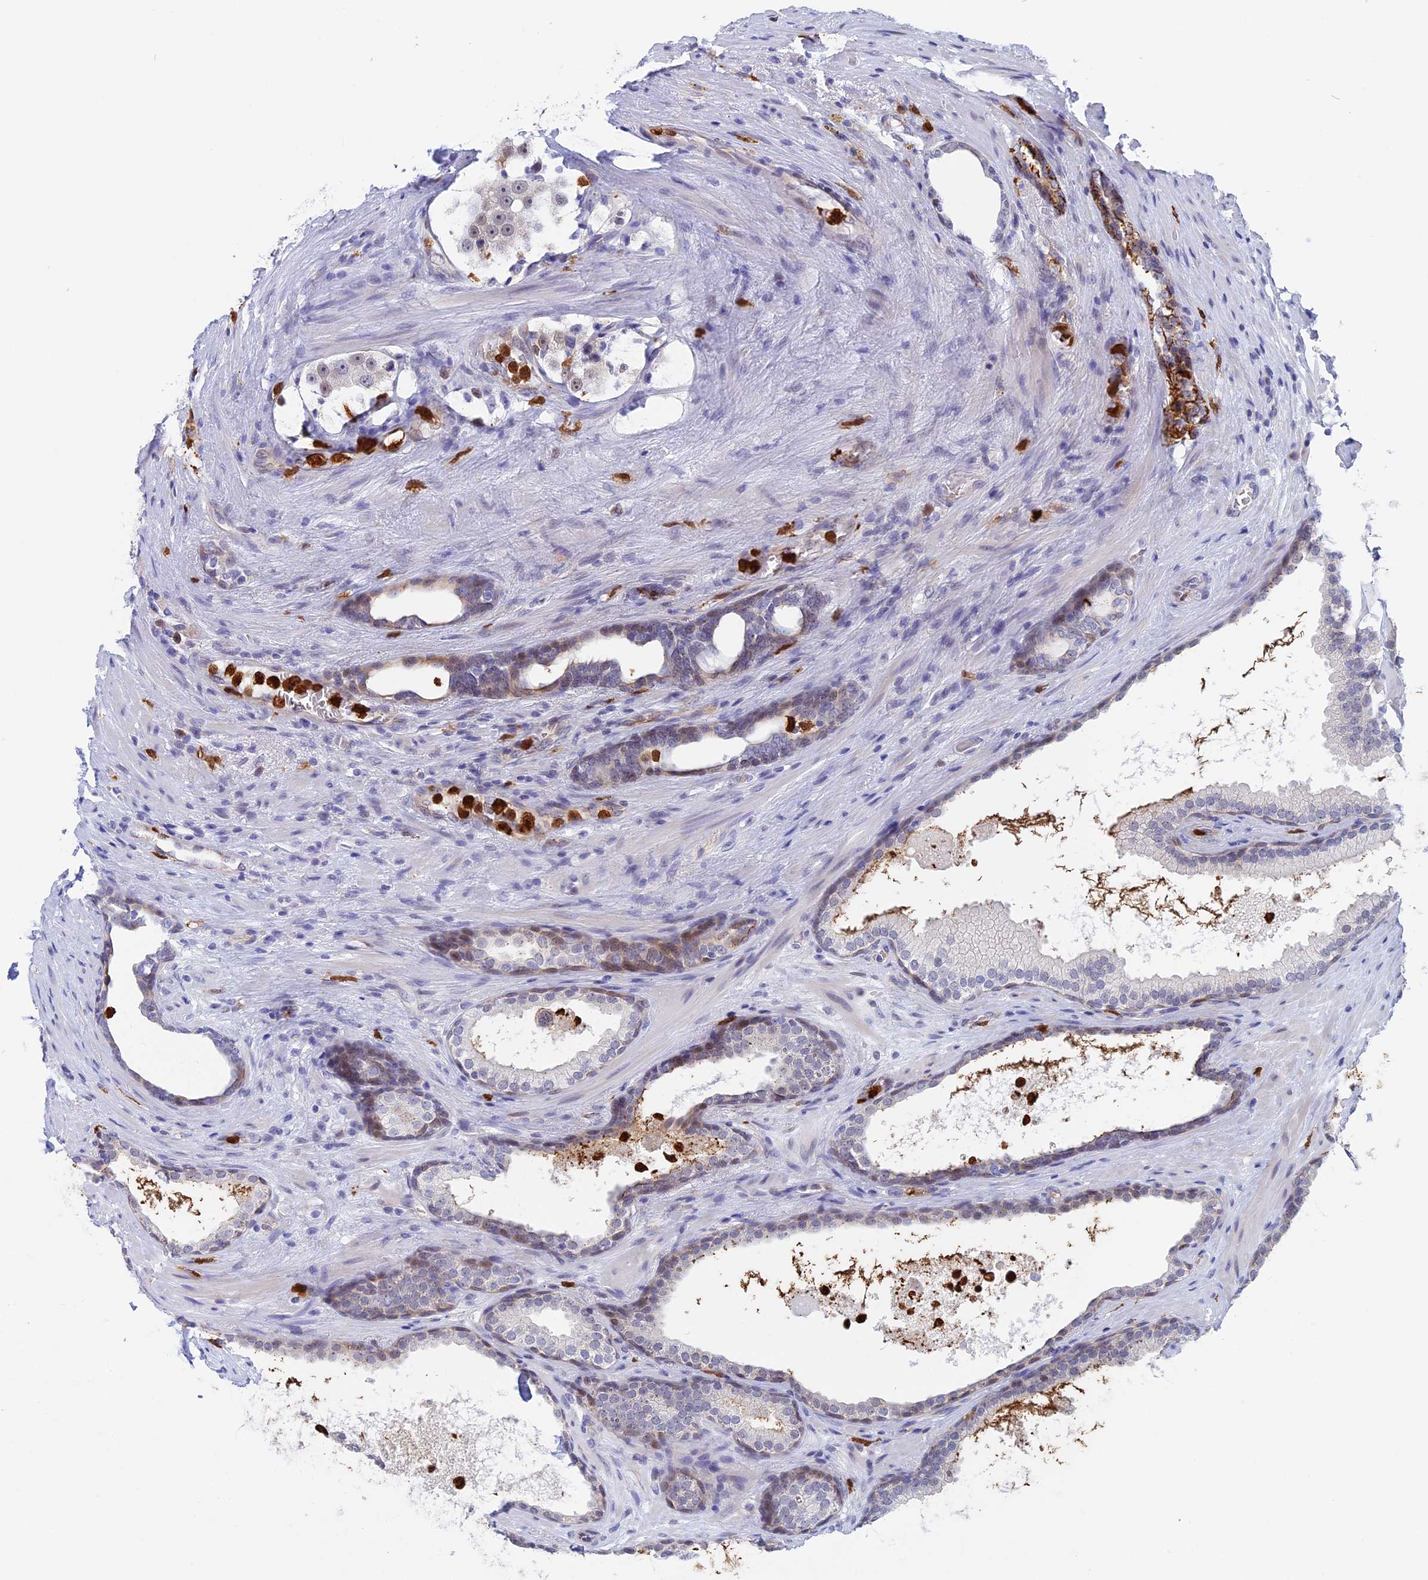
{"staining": {"intensity": "weak", "quantity": "<25%", "location": "nuclear"}, "tissue": "prostate cancer", "cell_type": "Tumor cells", "image_type": "cancer", "snomed": [{"axis": "morphology", "description": "Adenocarcinoma, High grade"}, {"axis": "topography", "description": "Prostate"}], "caption": "There is no significant positivity in tumor cells of prostate cancer (high-grade adenocarcinoma).", "gene": "SLC26A1", "patient": {"sex": "male", "age": 70}}